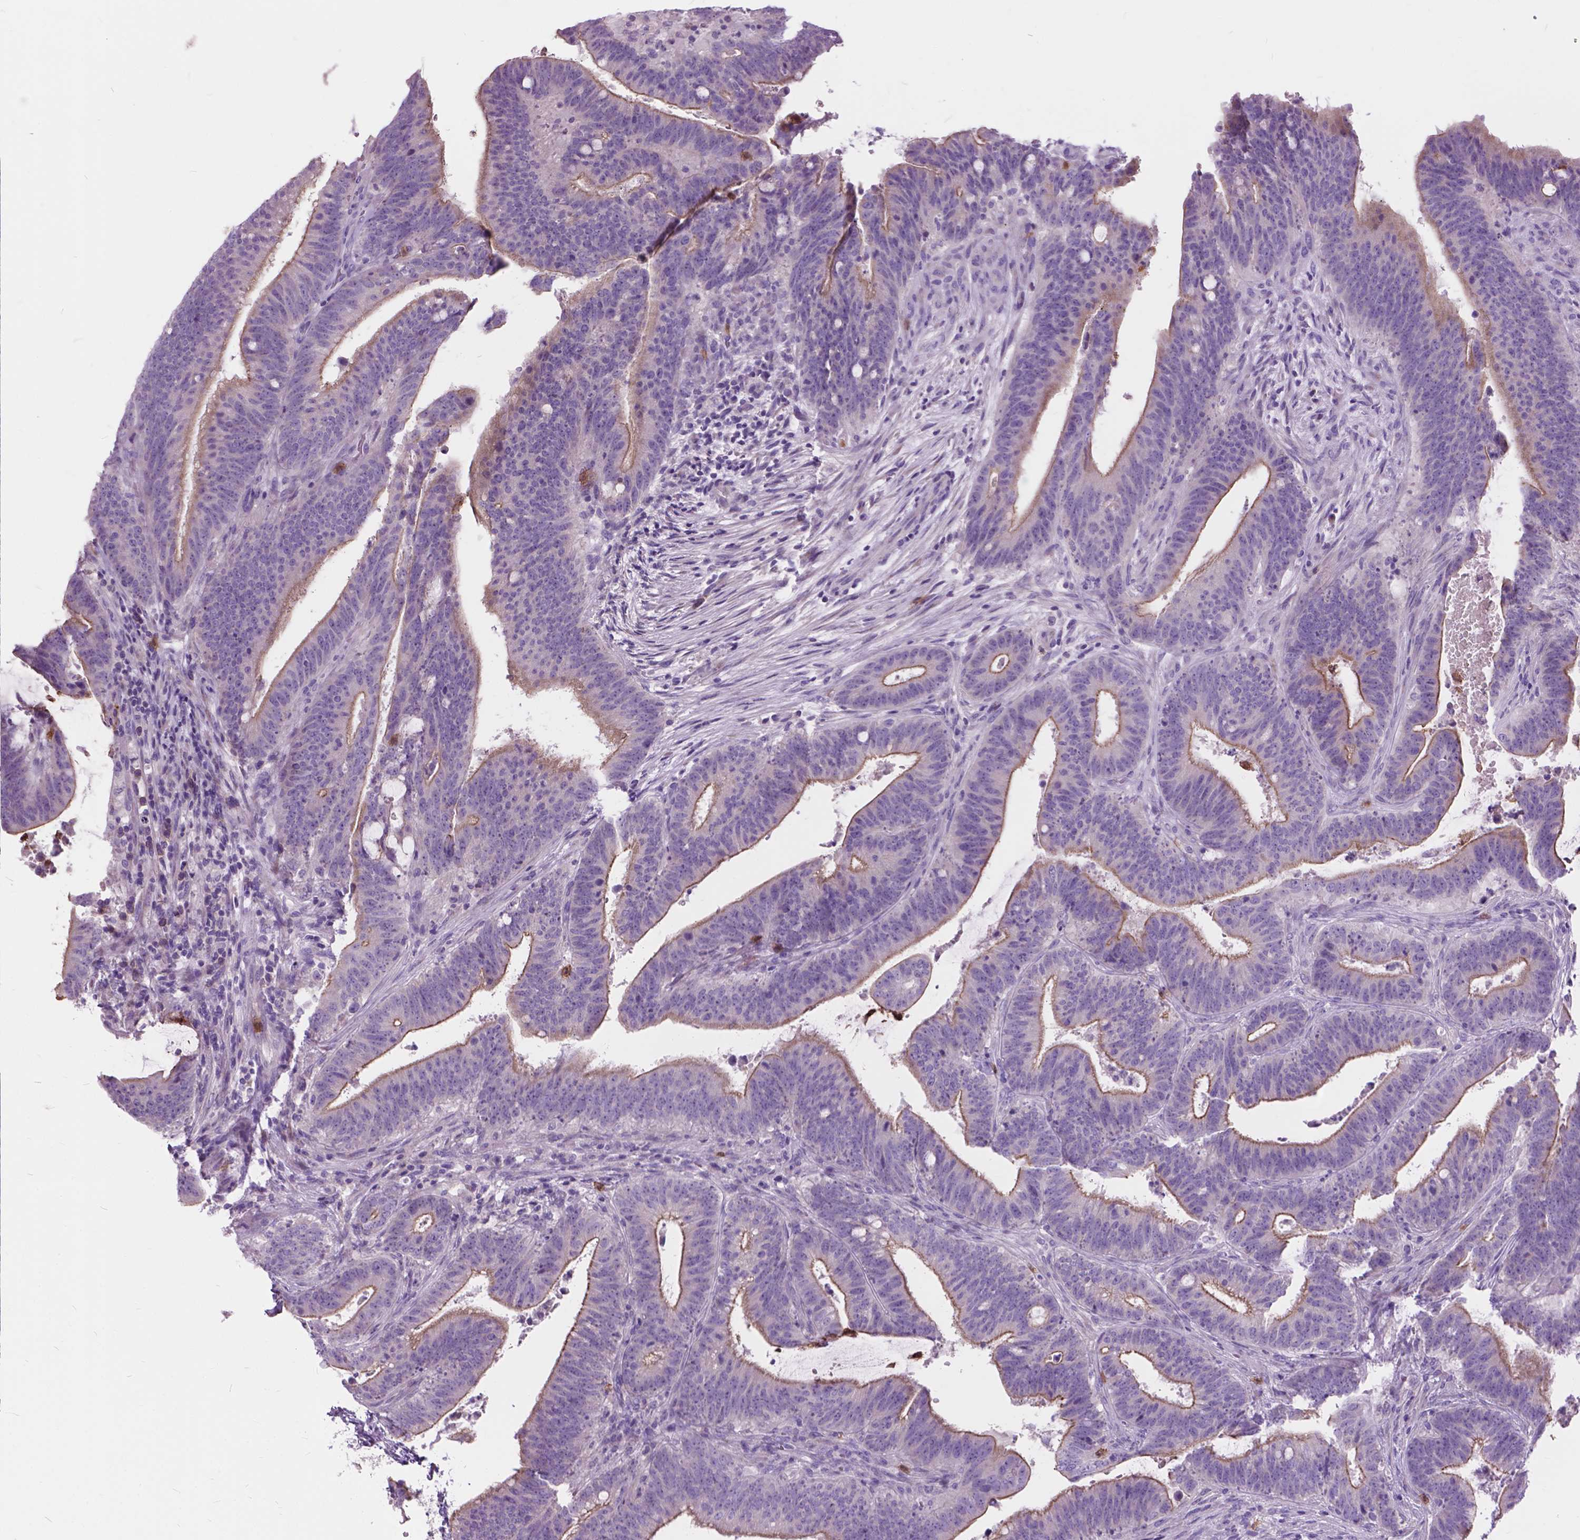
{"staining": {"intensity": "moderate", "quantity": "25%-75%", "location": "cytoplasmic/membranous"}, "tissue": "colorectal cancer", "cell_type": "Tumor cells", "image_type": "cancer", "snomed": [{"axis": "morphology", "description": "Adenocarcinoma, NOS"}, {"axis": "topography", "description": "Colon"}], "caption": "A photomicrograph of human adenocarcinoma (colorectal) stained for a protein displays moderate cytoplasmic/membranous brown staining in tumor cells.", "gene": "PRR35", "patient": {"sex": "female", "age": 43}}